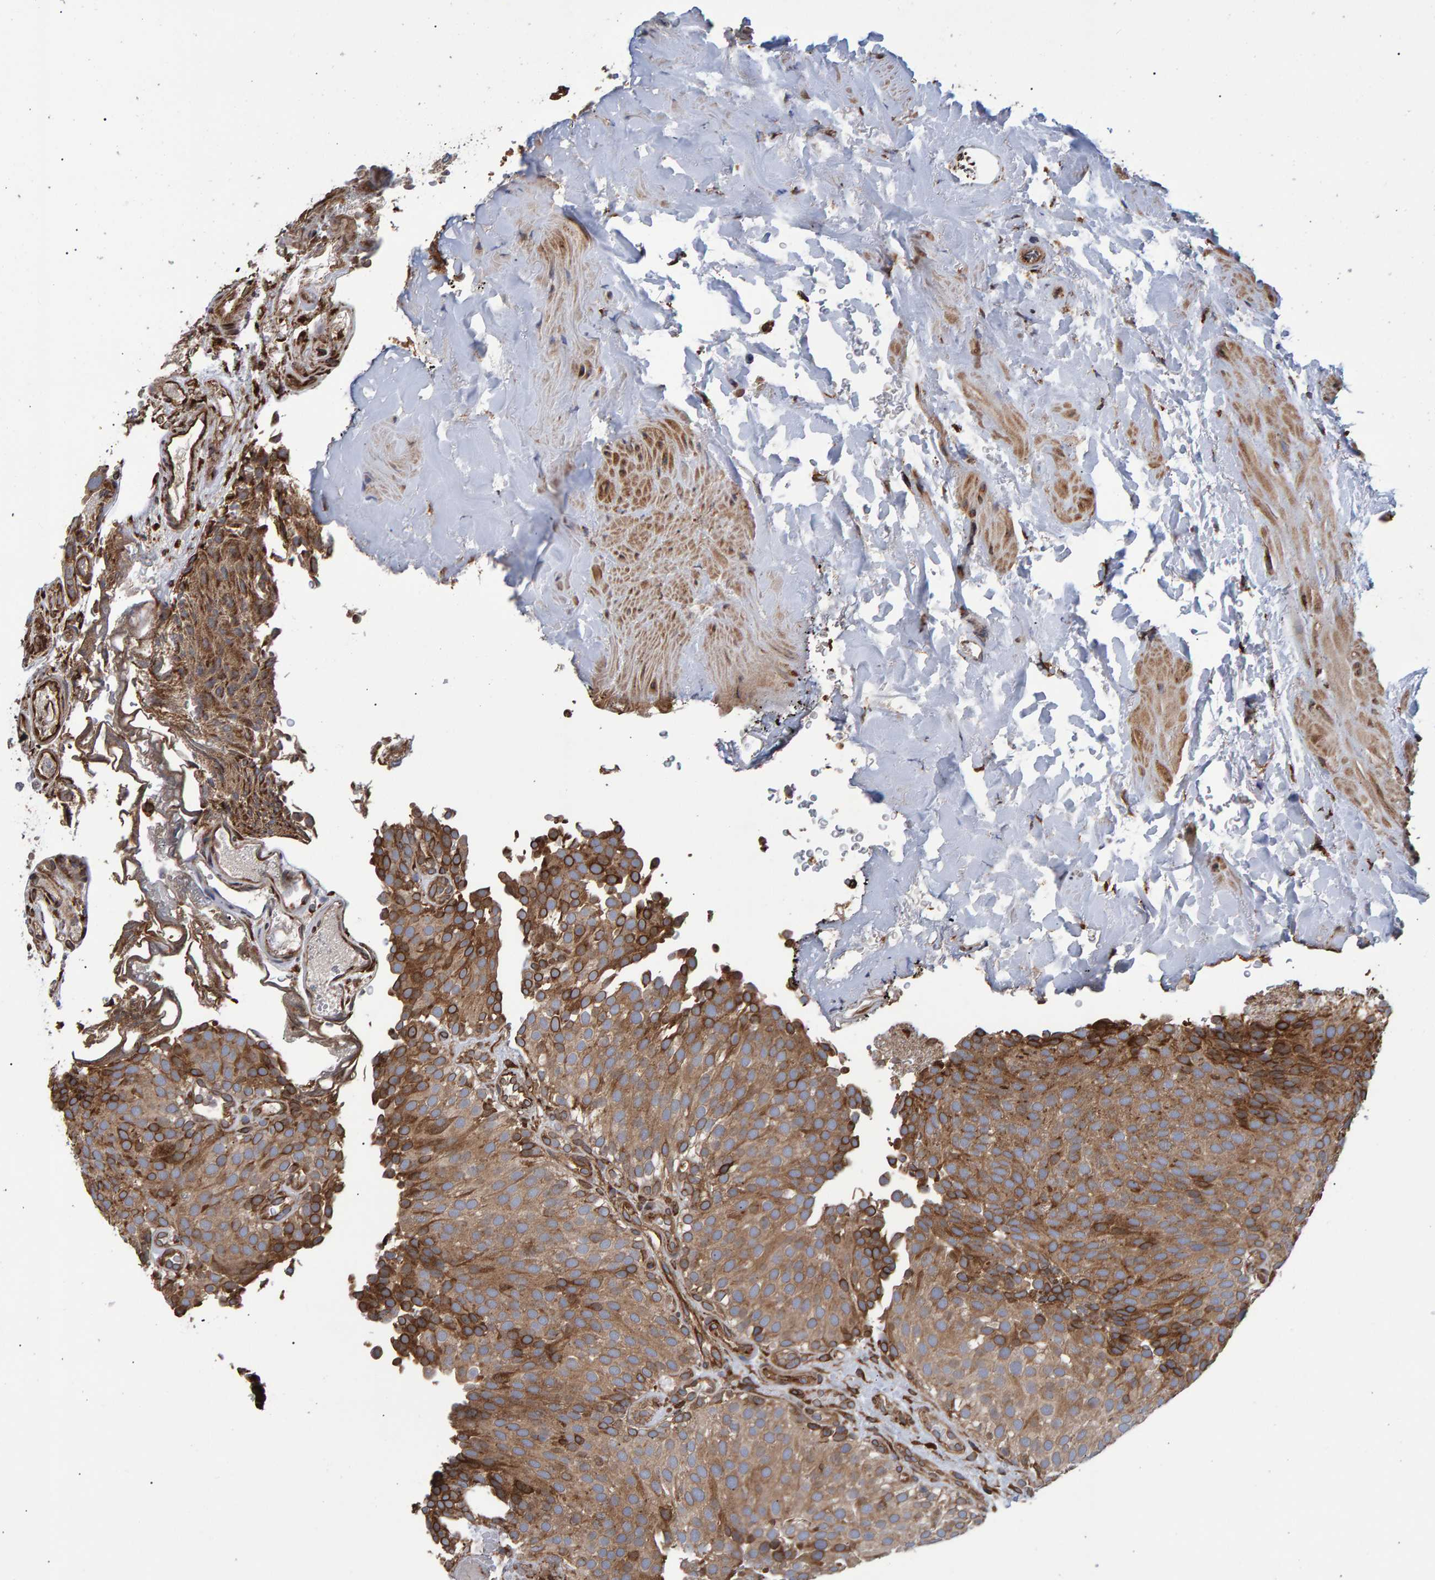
{"staining": {"intensity": "moderate", "quantity": ">75%", "location": "cytoplasmic/membranous"}, "tissue": "urothelial cancer", "cell_type": "Tumor cells", "image_type": "cancer", "snomed": [{"axis": "morphology", "description": "Urothelial carcinoma, Low grade"}, {"axis": "topography", "description": "Urinary bladder"}], "caption": "A photomicrograph of human urothelial carcinoma (low-grade) stained for a protein shows moderate cytoplasmic/membranous brown staining in tumor cells.", "gene": "FAM117A", "patient": {"sex": "male", "age": 78}}